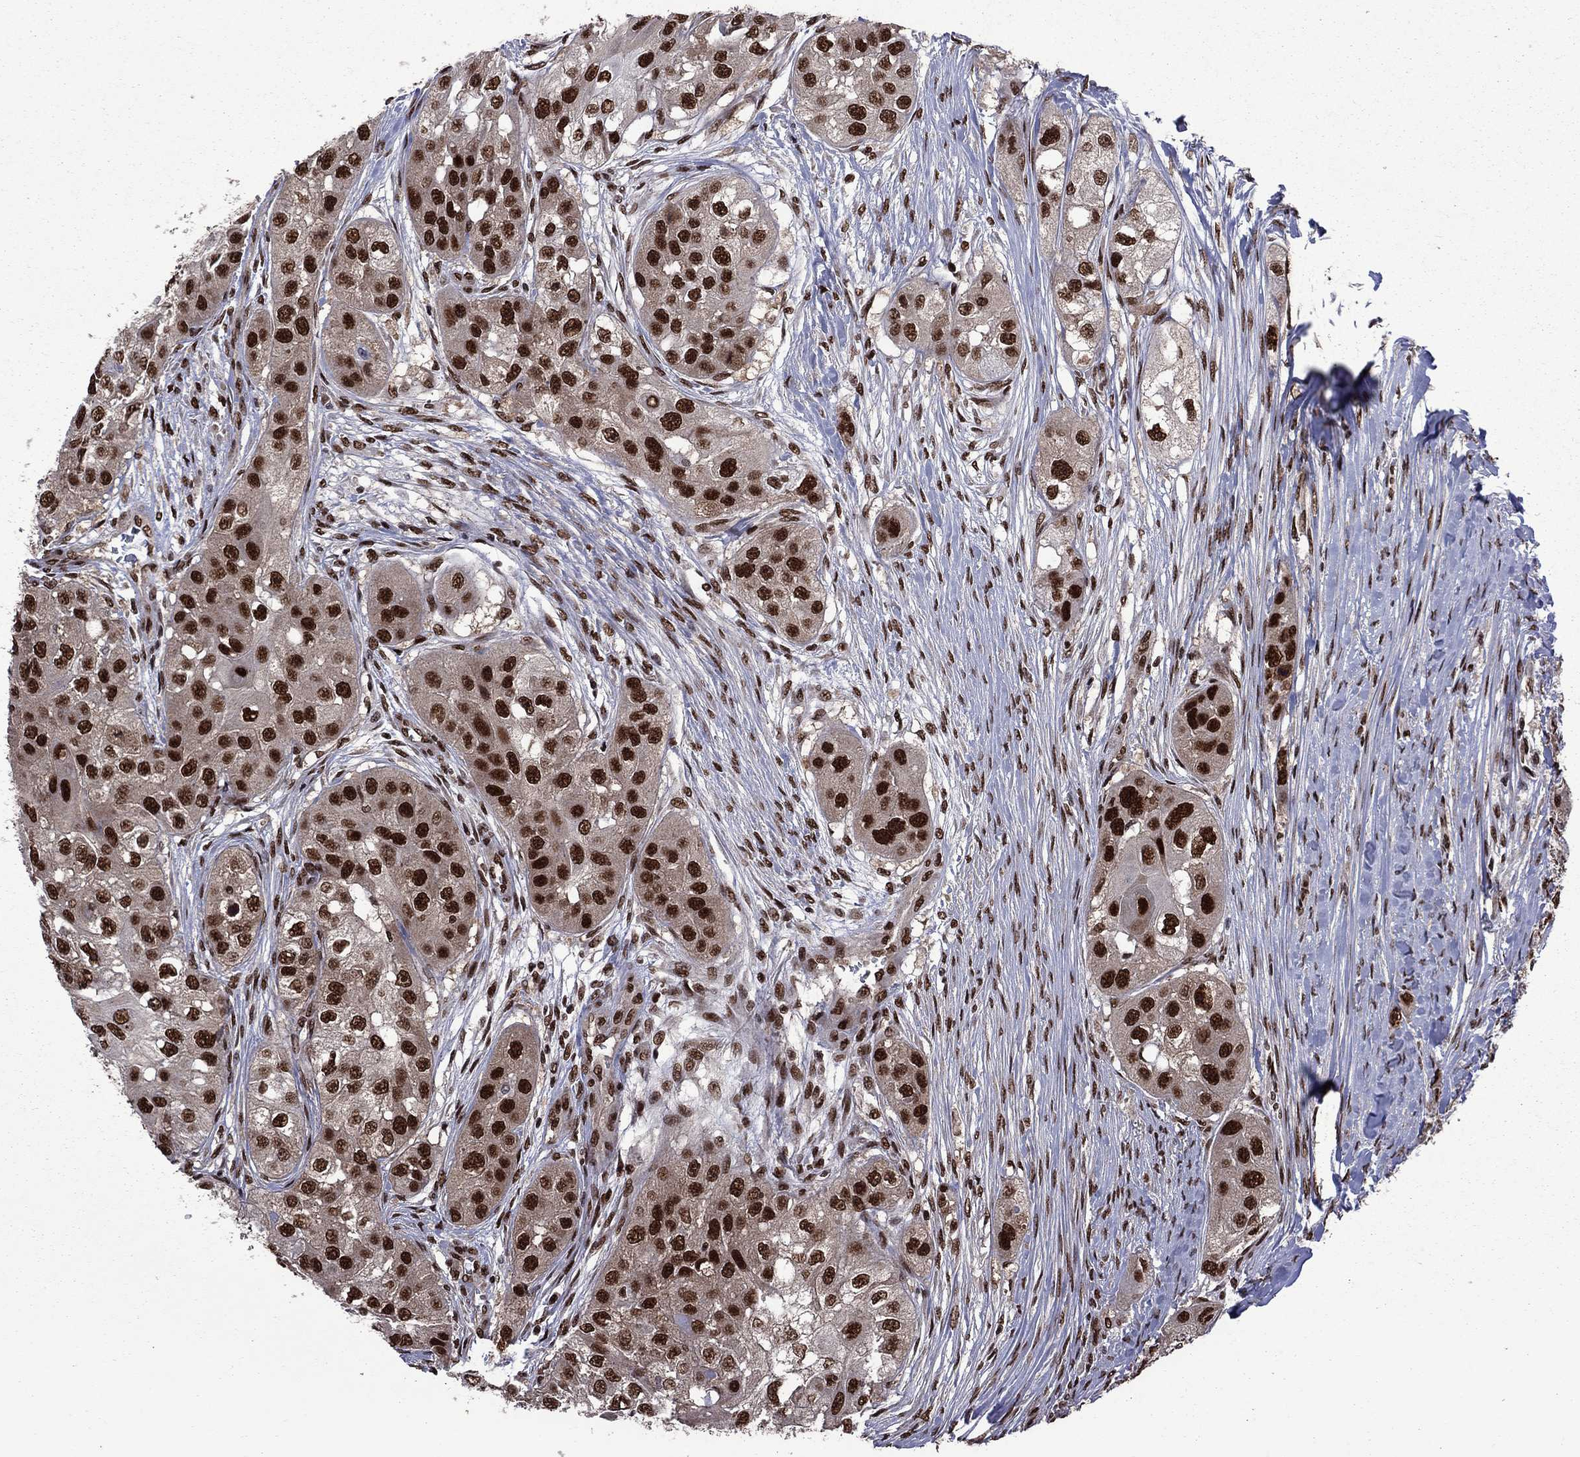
{"staining": {"intensity": "strong", "quantity": ">75%", "location": "nuclear"}, "tissue": "head and neck cancer", "cell_type": "Tumor cells", "image_type": "cancer", "snomed": [{"axis": "morphology", "description": "Normal tissue, NOS"}, {"axis": "morphology", "description": "Squamous cell carcinoma, NOS"}, {"axis": "topography", "description": "Skeletal muscle"}, {"axis": "topography", "description": "Head-Neck"}], "caption": "IHC (DAB) staining of human head and neck cancer (squamous cell carcinoma) shows strong nuclear protein positivity in about >75% of tumor cells.", "gene": "MED25", "patient": {"sex": "male", "age": 51}}